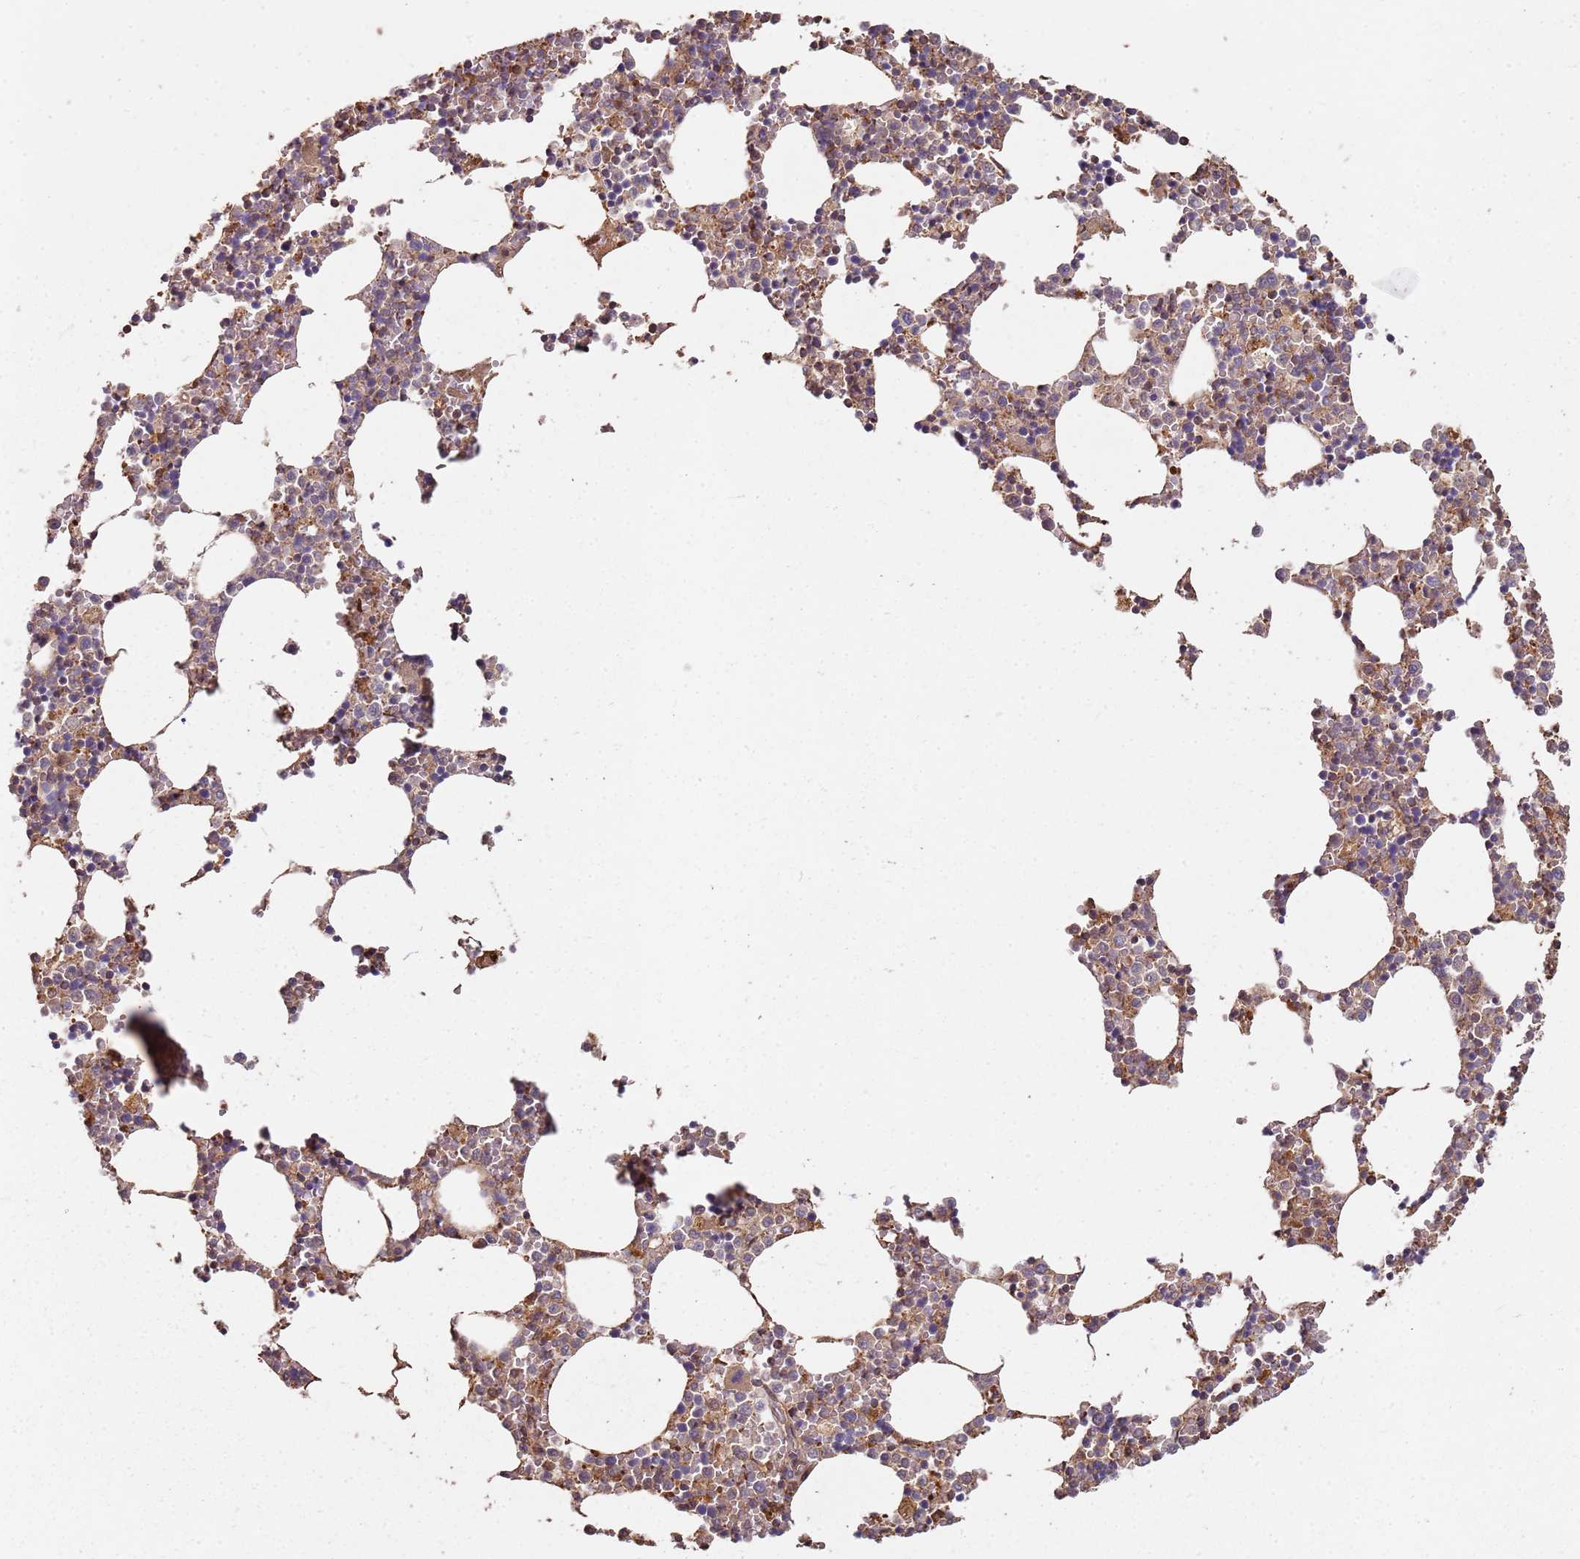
{"staining": {"intensity": "moderate", "quantity": "25%-75%", "location": "cytoplasmic/membranous"}, "tissue": "bone marrow", "cell_type": "Hematopoietic cells", "image_type": "normal", "snomed": [{"axis": "morphology", "description": "Normal tissue, NOS"}, {"axis": "topography", "description": "Bone marrow"}], "caption": "Benign bone marrow was stained to show a protein in brown. There is medium levels of moderate cytoplasmic/membranous staining in approximately 25%-75% of hematopoietic cells. Using DAB (3,3'-diaminobenzidine) (brown) and hematoxylin (blue) stains, captured at high magnification using brightfield microscopy.", "gene": "SCGB2B2", "patient": {"sex": "female", "age": 64}}